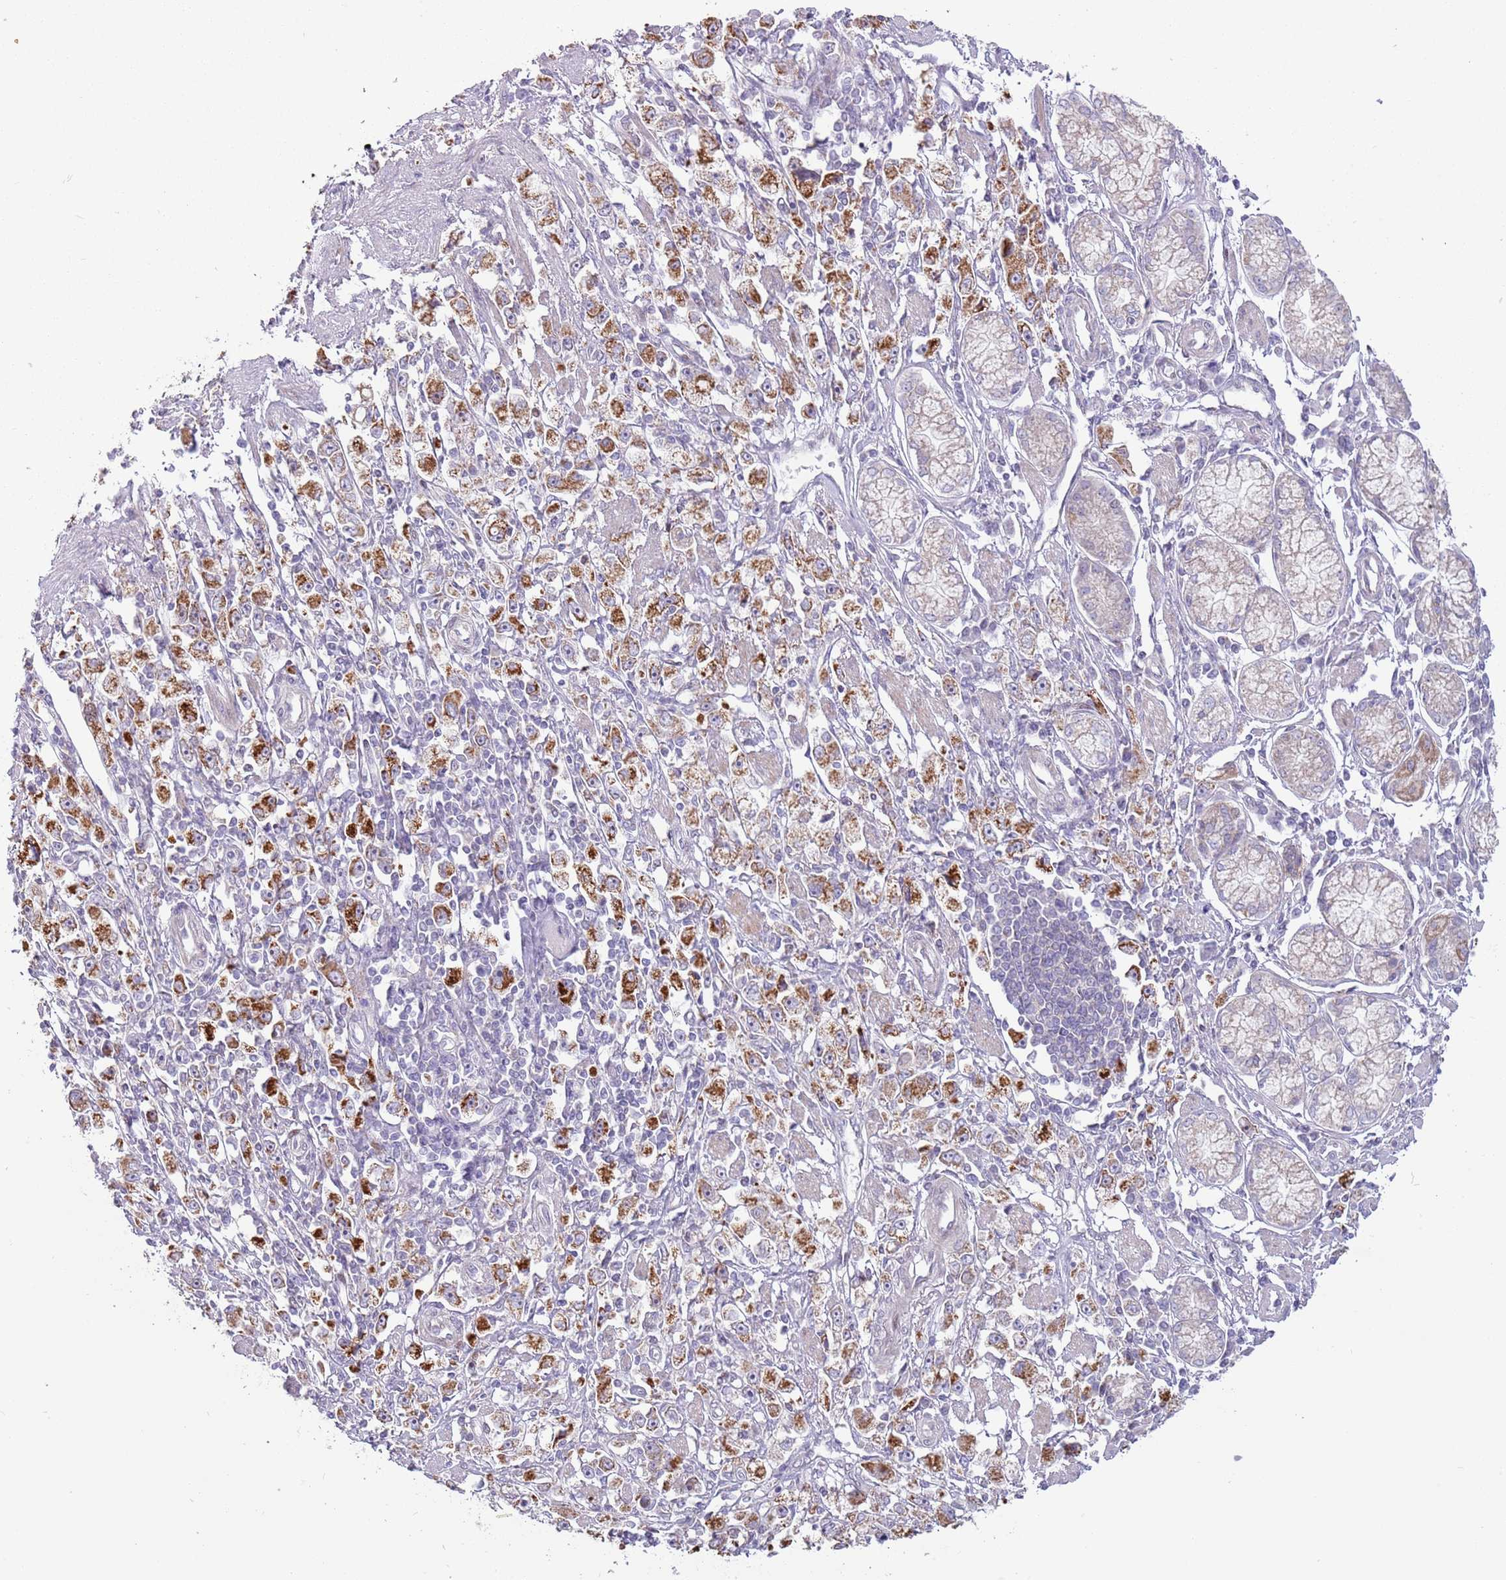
{"staining": {"intensity": "moderate", "quantity": "25%-75%", "location": "cytoplasmic/membranous"}, "tissue": "stomach cancer", "cell_type": "Tumor cells", "image_type": "cancer", "snomed": [{"axis": "morphology", "description": "Adenocarcinoma, NOS"}, {"axis": "topography", "description": "Stomach"}], "caption": "IHC image of neoplastic tissue: adenocarcinoma (stomach) stained using immunohistochemistry (IHC) demonstrates medium levels of moderate protein expression localized specifically in the cytoplasmic/membranous of tumor cells, appearing as a cytoplasmic/membranous brown color.", "gene": "MLLT11", "patient": {"sex": "female", "age": 59}}